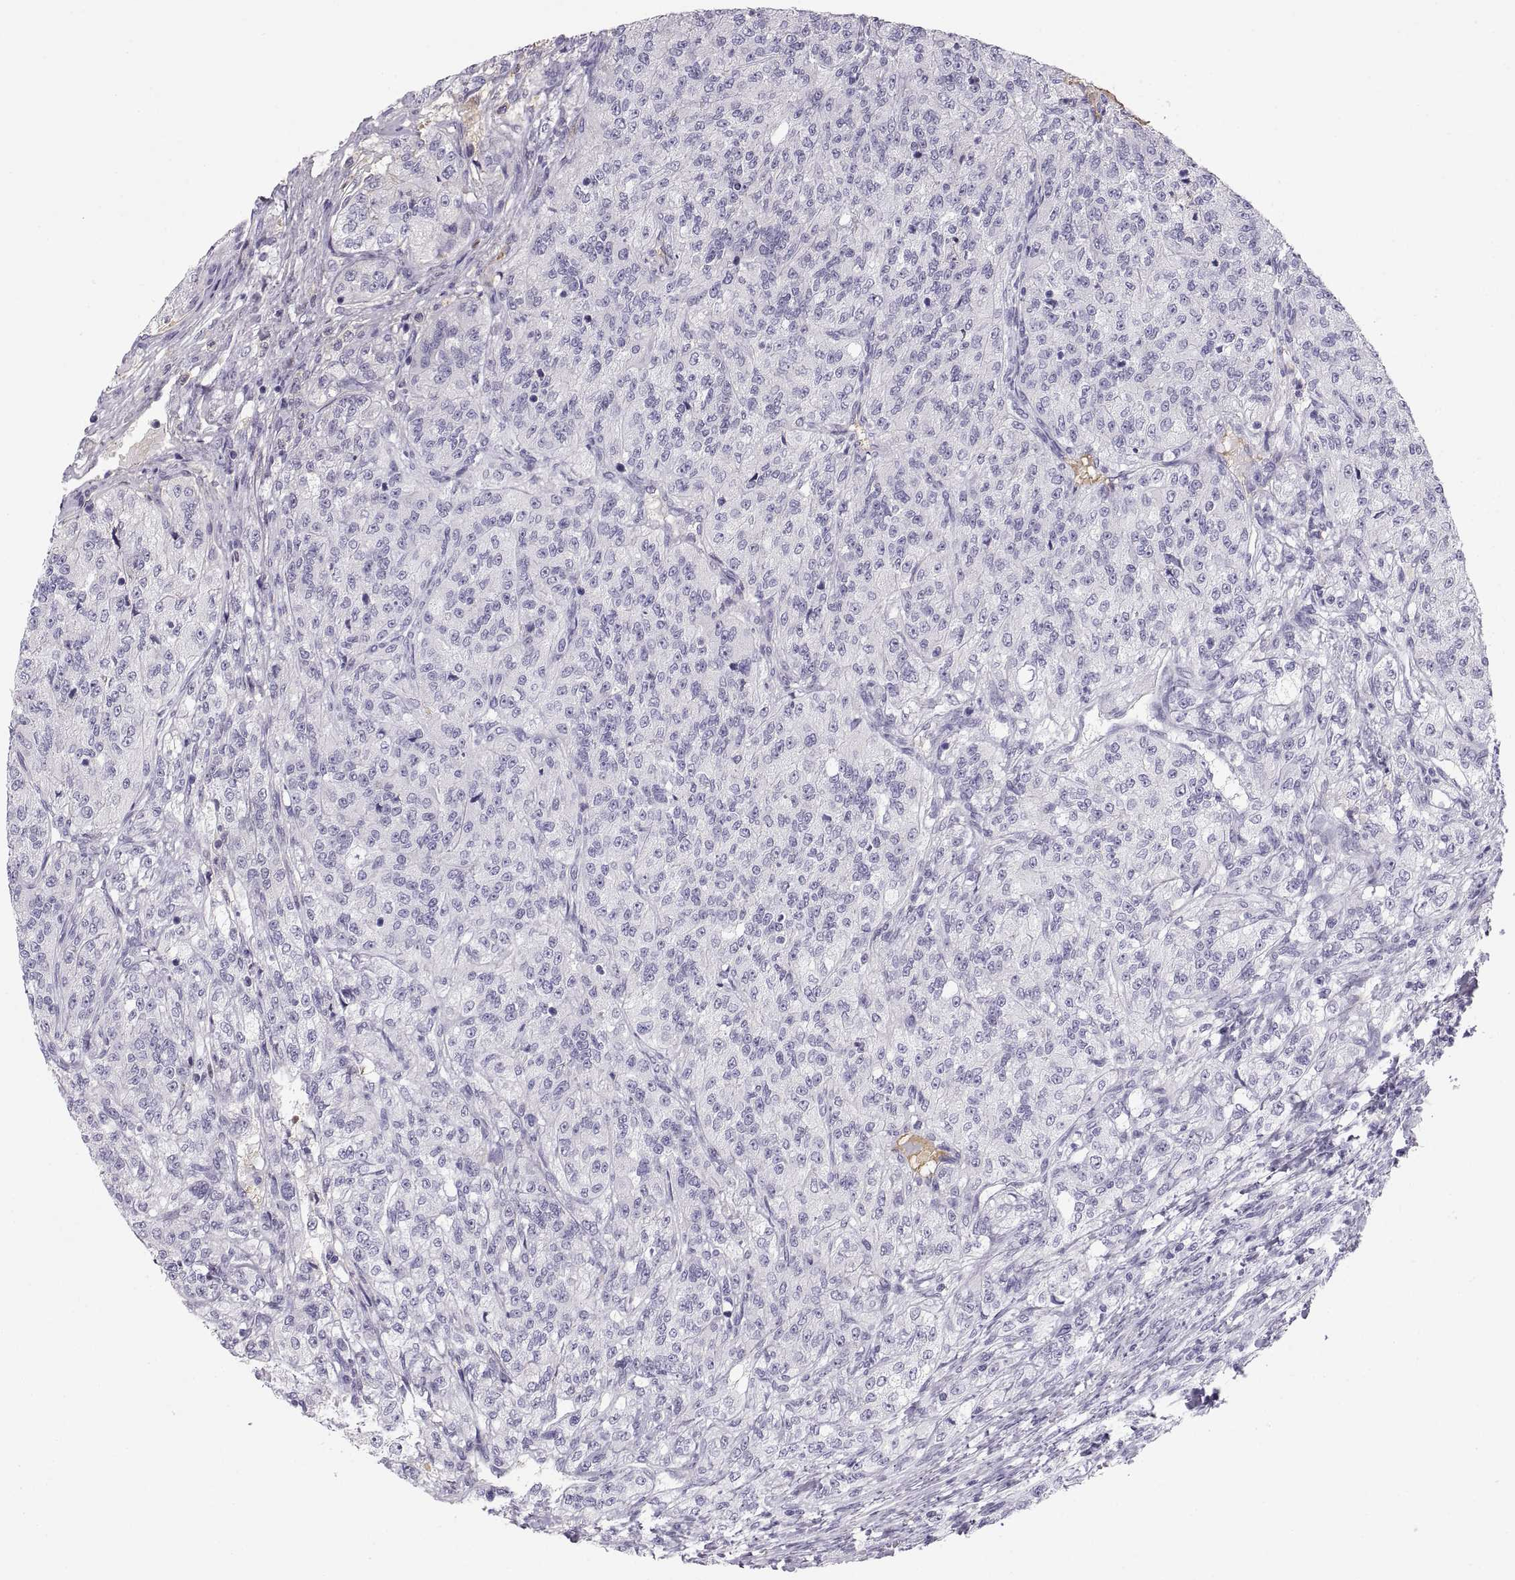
{"staining": {"intensity": "negative", "quantity": "none", "location": "none"}, "tissue": "renal cancer", "cell_type": "Tumor cells", "image_type": "cancer", "snomed": [{"axis": "morphology", "description": "Adenocarcinoma, NOS"}, {"axis": "topography", "description": "Kidney"}], "caption": "Tumor cells show no significant staining in renal cancer (adenocarcinoma).", "gene": "MAGEB2", "patient": {"sex": "female", "age": 63}}